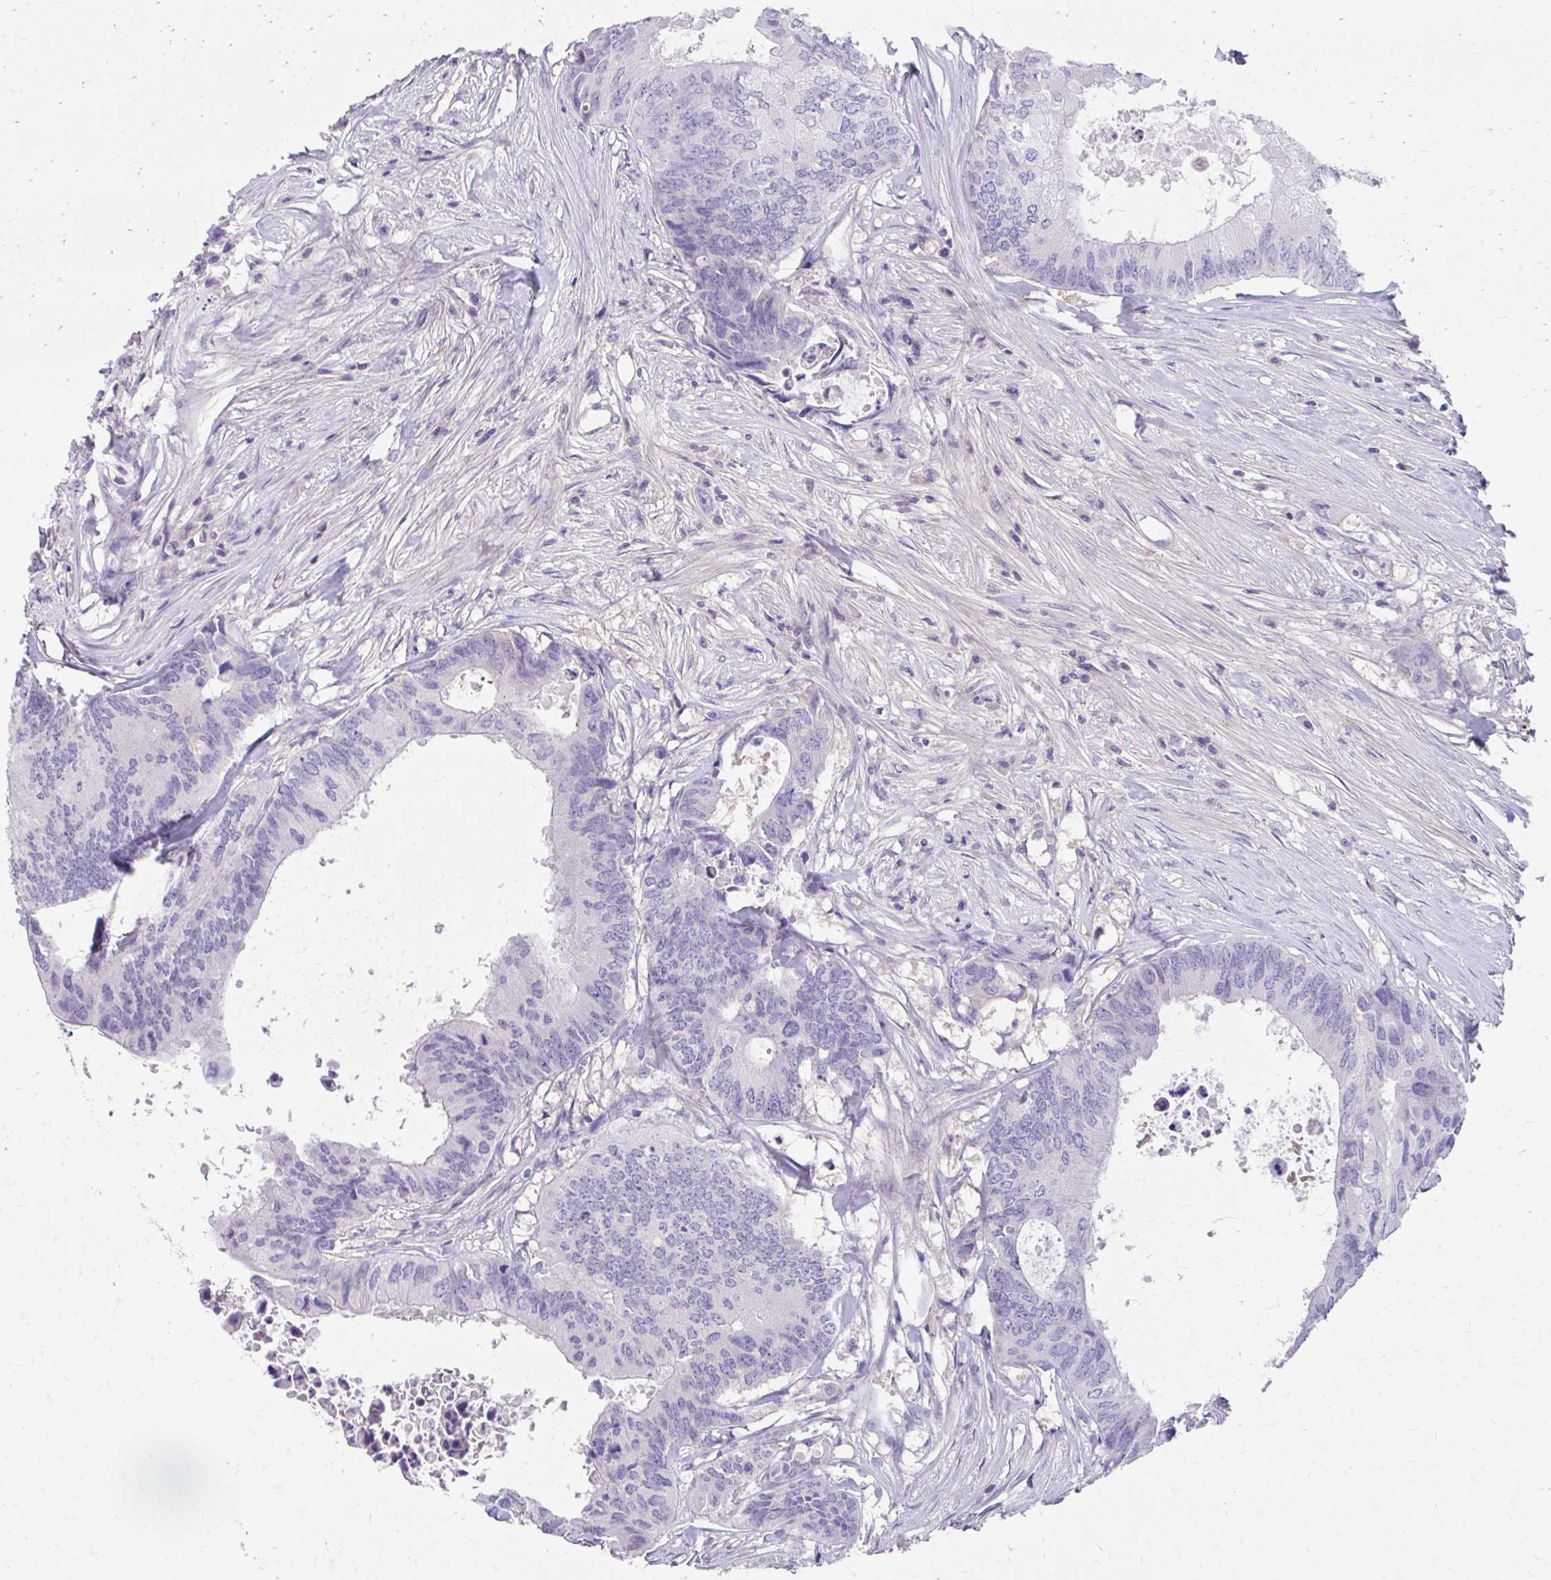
{"staining": {"intensity": "negative", "quantity": "none", "location": "none"}, "tissue": "colorectal cancer", "cell_type": "Tumor cells", "image_type": "cancer", "snomed": [{"axis": "morphology", "description": "Adenocarcinoma, NOS"}, {"axis": "topography", "description": "Colon"}], "caption": "The histopathology image displays no significant expression in tumor cells of adenocarcinoma (colorectal).", "gene": "CFH", "patient": {"sex": "male", "age": 71}}